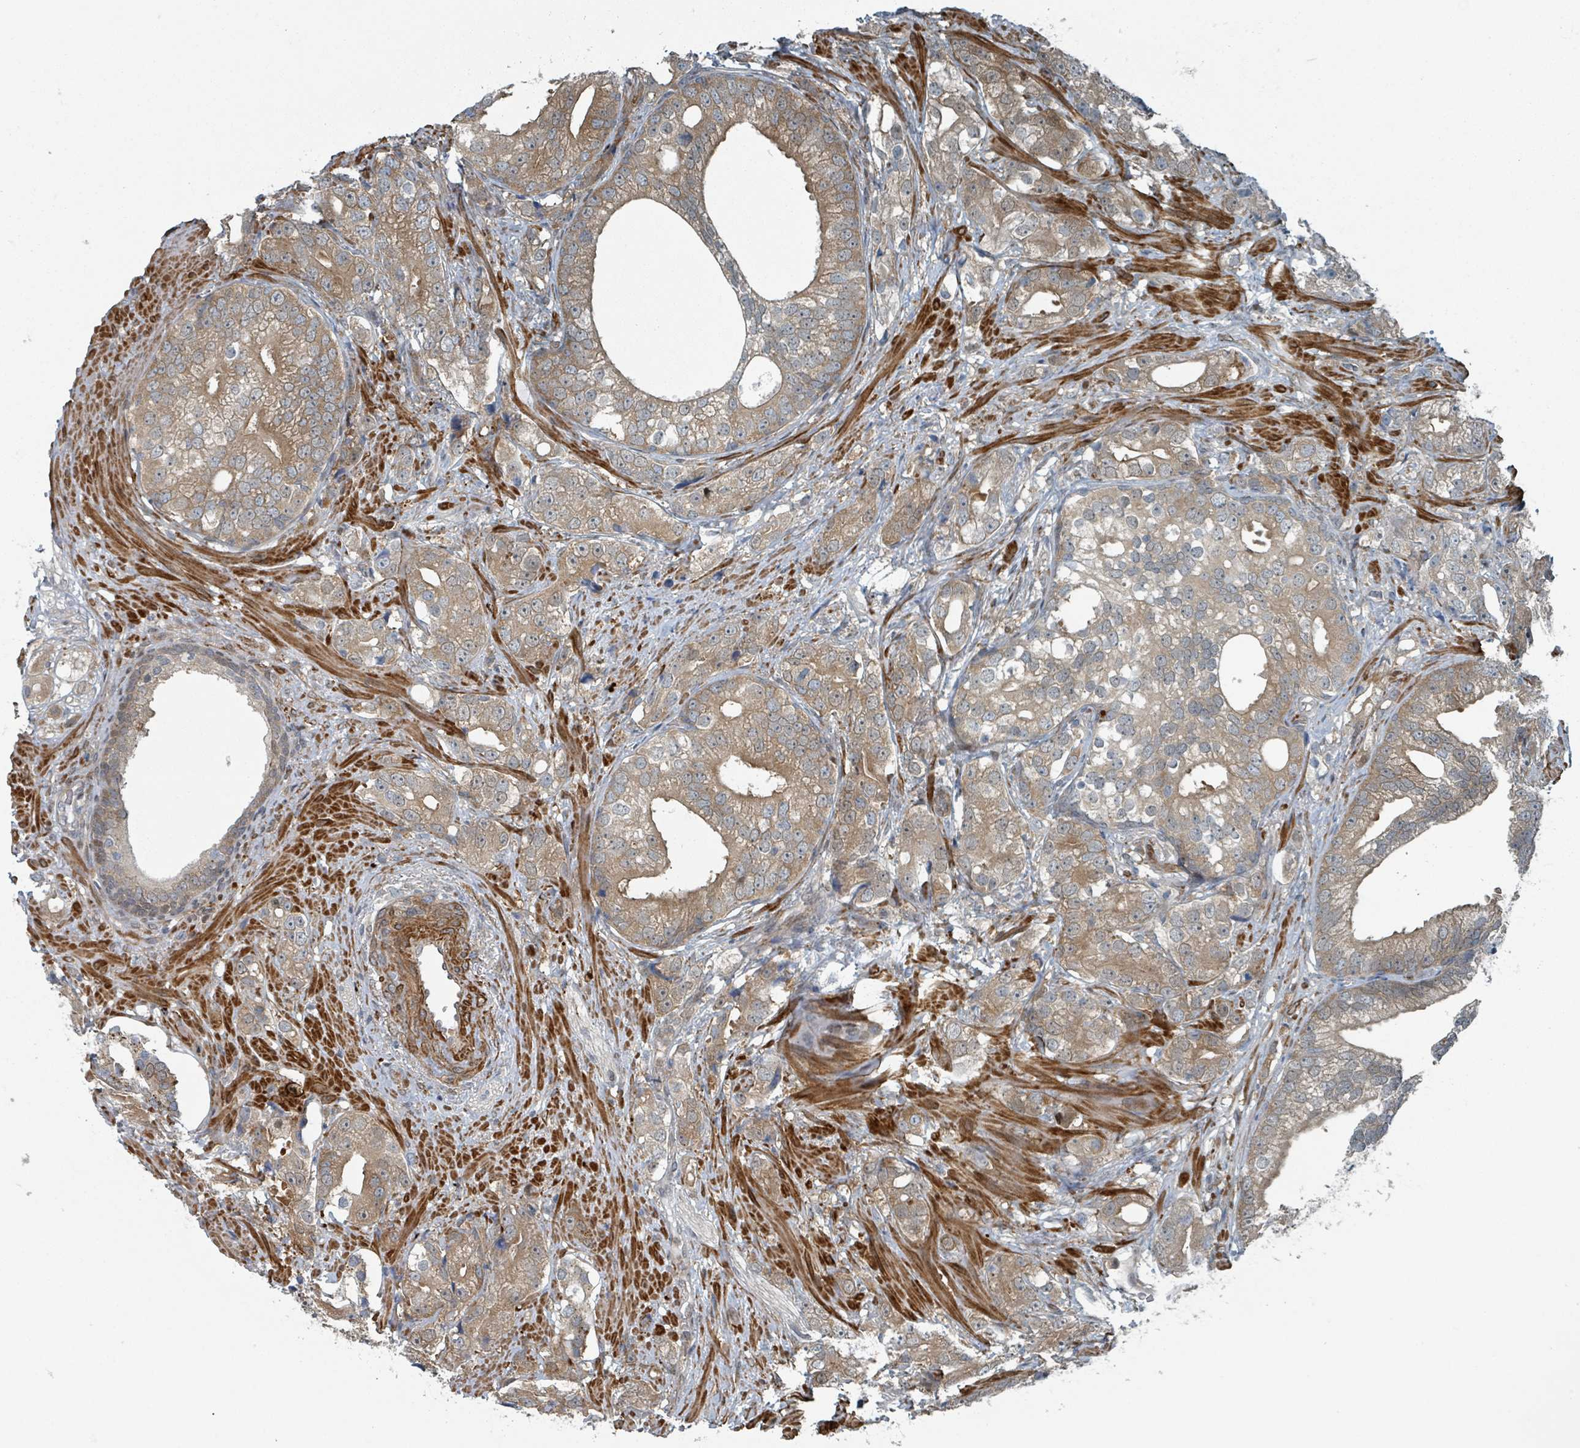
{"staining": {"intensity": "moderate", "quantity": ">75%", "location": "cytoplasmic/membranous"}, "tissue": "prostate cancer", "cell_type": "Tumor cells", "image_type": "cancer", "snomed": [{"axis": "morphology", "description": "Adenocarcinoma, High grade"}, {"axis": "topography", "description": "Prostate"}], "caption": "Moderate cytoplasmic/membranous staining is identified in approximately >75% of tumor cells in adenocarcinoma (high-grade) (prostate).", "gene": "RHPN2", "patient": {"sex": "male", "age": 75}}